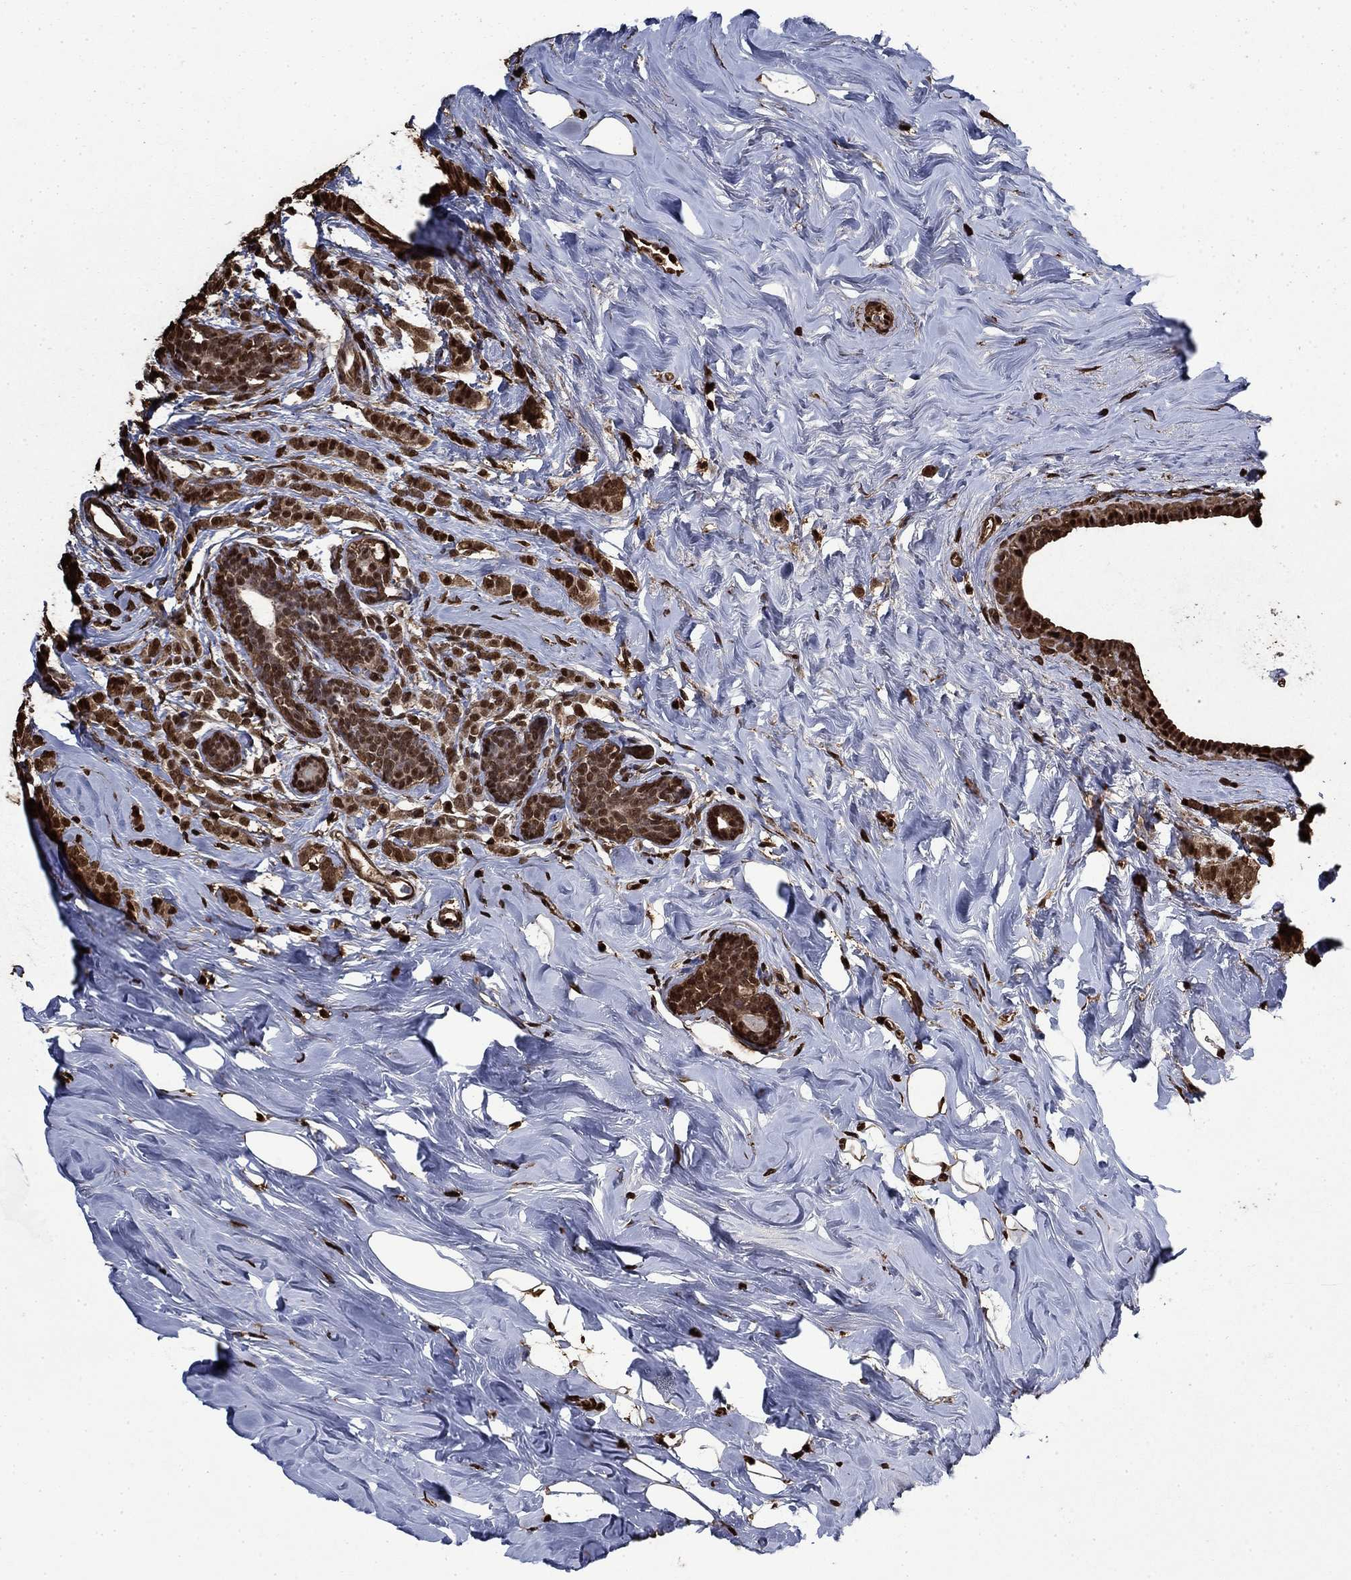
{"staining": {"intensity": "strong", "quantity": ">75%", "location": "nuclear"}, "tissue": "breast cancer", "cell_type": "Tumor cells", "image_type": "cancer", "snomed": [{"axis": "morphology", "description": "Lobular carcinoma"}, {"axis": "topography", "description": "Breast"}], "caption": "Brown immunohistochemical staining in human breast cancer (lobular carcinoma) displays strong nuclear expression in about >75% of tumor cells. Immunohistochemistry (ihc) stains the protein of interest in brown and the nuclei are stained blue.", "gene": "GAPDH", "patient": {"sex": "female", "age": 49}}